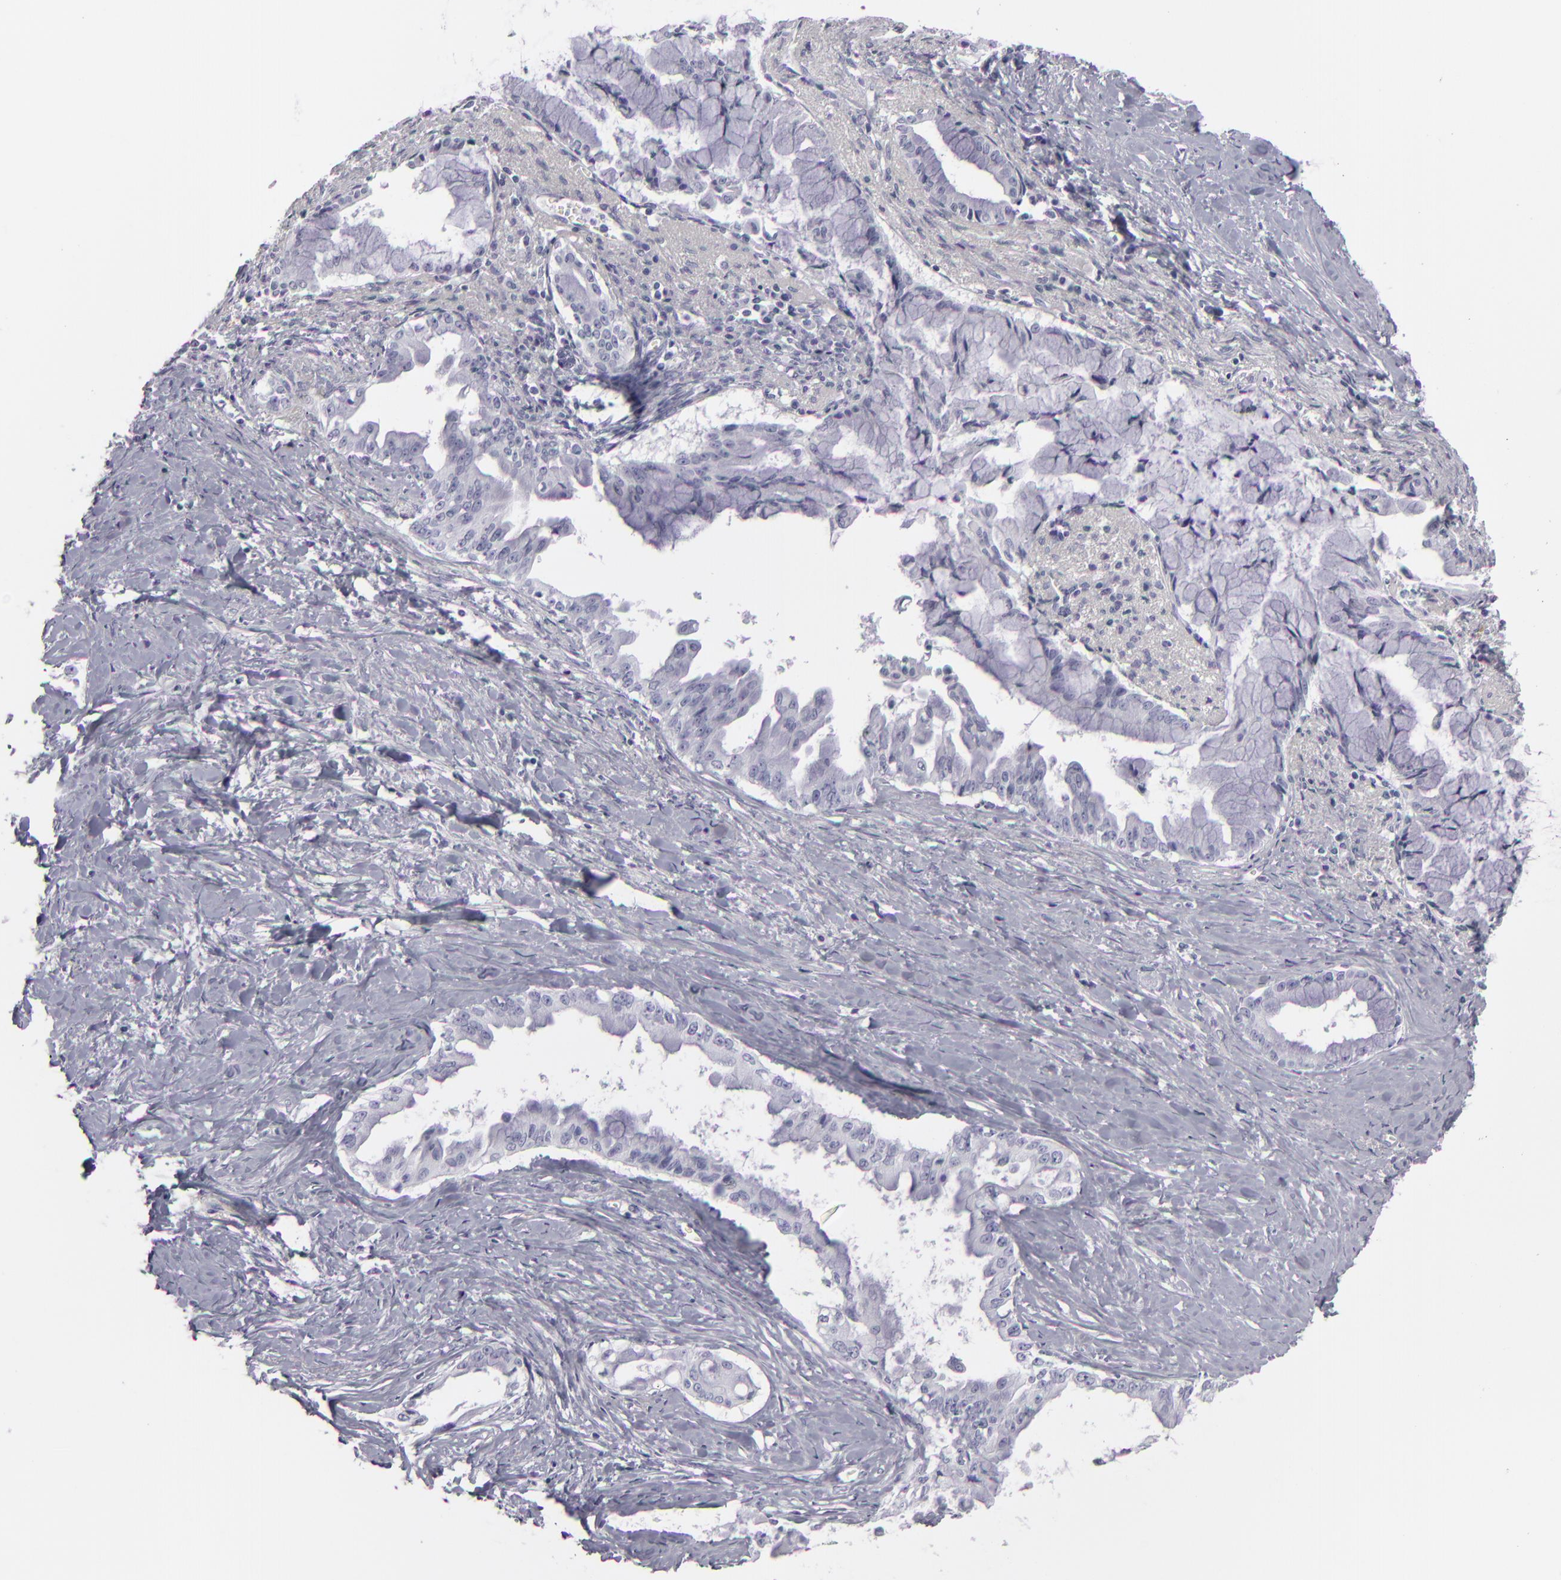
{"staining": {"intensity": "negative", "quantity": "none", "location": "none"}, "tissue": "pancreatic cancer", "cell_type": "Tumor cells", "image_type": "cancer", "snomed": [{"axis": "morphology", "description": "Adenocarcinoma, NOS"}, {"axis": "topography", "description": "Pancreas"}], "caption": "High power microscopy image of an immunohistochemistry (IHC) histopathology image of pancreatic cancer, revealing no significant expression in tumor cells.", "gene": "CDX2", "patient": {"sex": "male", "age": 59}}